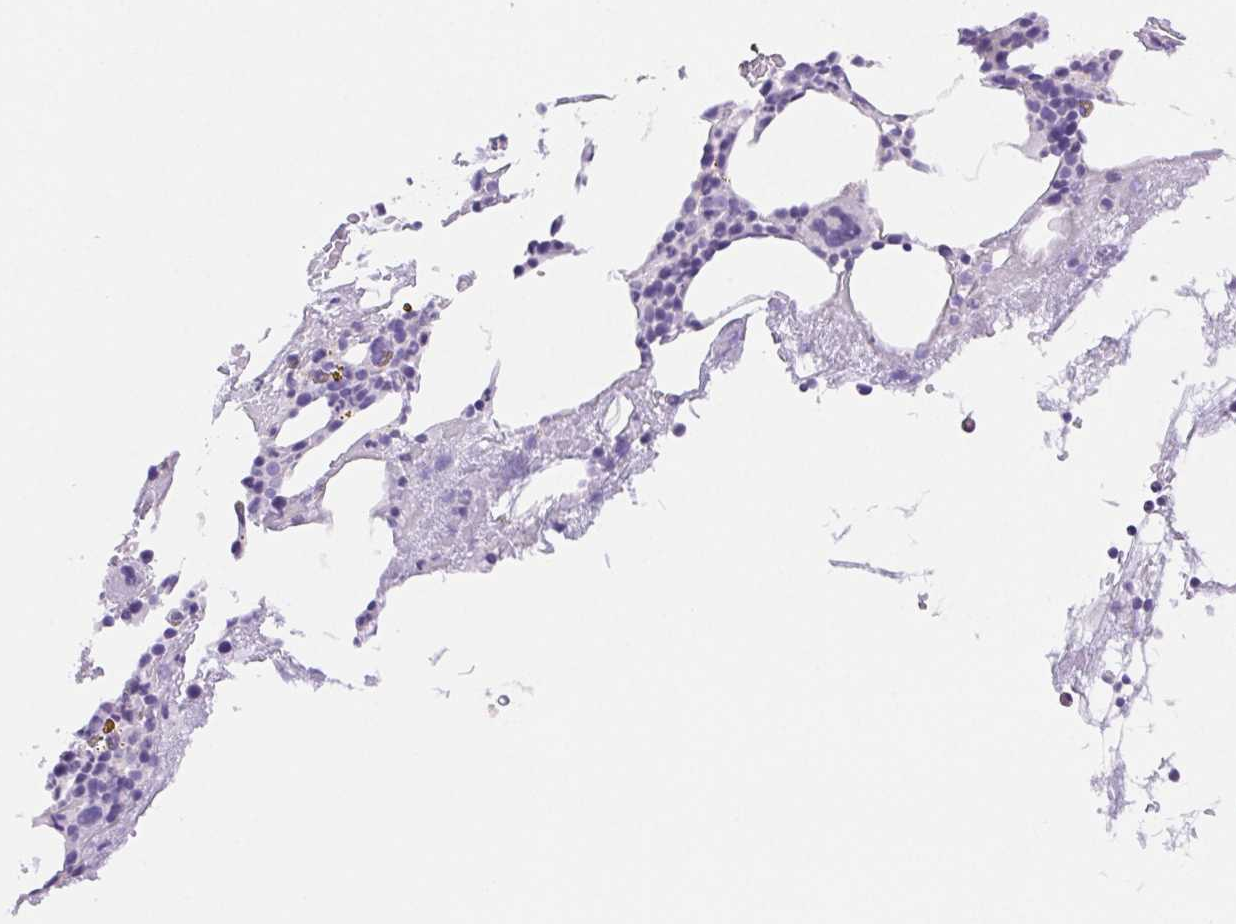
{"staining": {"intensity": "negative", "quantity": "none", "location": "none"}, "tissue": "bone marrow", "cell_type": "Hematopoietic cells", "image_type": "normal", "snomed": [{"axis": "morphology", "description": "Normal tissue, NOS"}, {"axis": "topography", "description": "Bone marrow"}], "caption": "High magnification brightfield microscopy of benign bone marrow stained with DAB (brown) and counterstained with hematoxylin (blue): hematopoietic cells show no significant staining.", "gene": "PNLIP", "patient": {"sex": "female", "age": 62}}